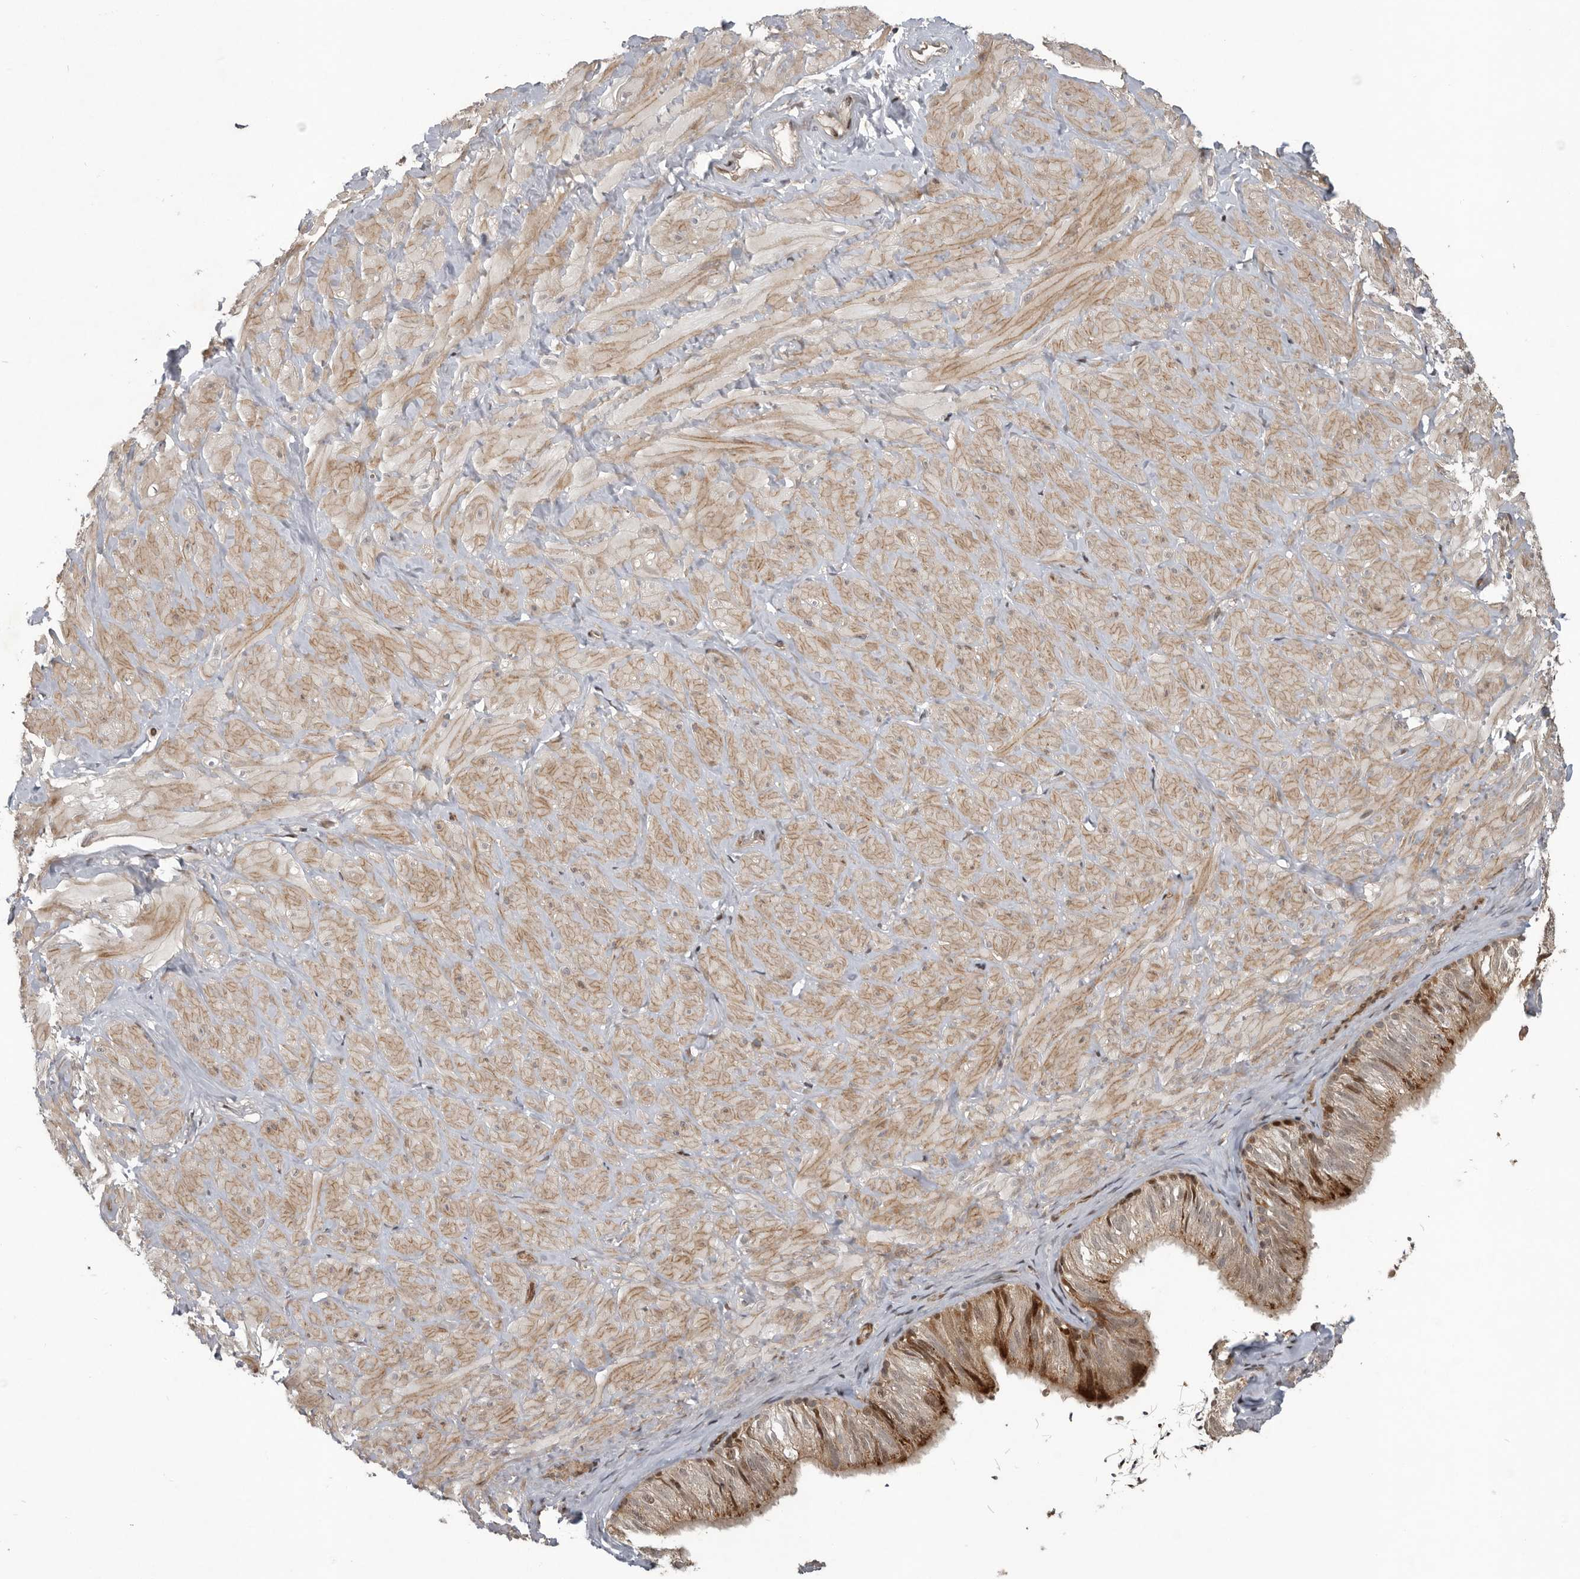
{"staining": {"intensity": "negative", "quantity": "none", "location": "none"}, "tissue": "adipose tissue", "cell_type": "Adipocytes", "image_type": "normal", "snomed": [{"axis": "morphology", "description": "Normal tissue, NOS"}, {"axis": "topography", "description": "Adipose tissue"}, {"axis": "topography", "description": "Vascular tissue"}, {"axis": "topography", "description": "Peripheral nerve tissue"}], "caption": "Protein analysis of benign adipose tissue shows no significant staining in adipocytes.", "gene": "RABIF", "patient": {"sex": "male", "age": 25}}